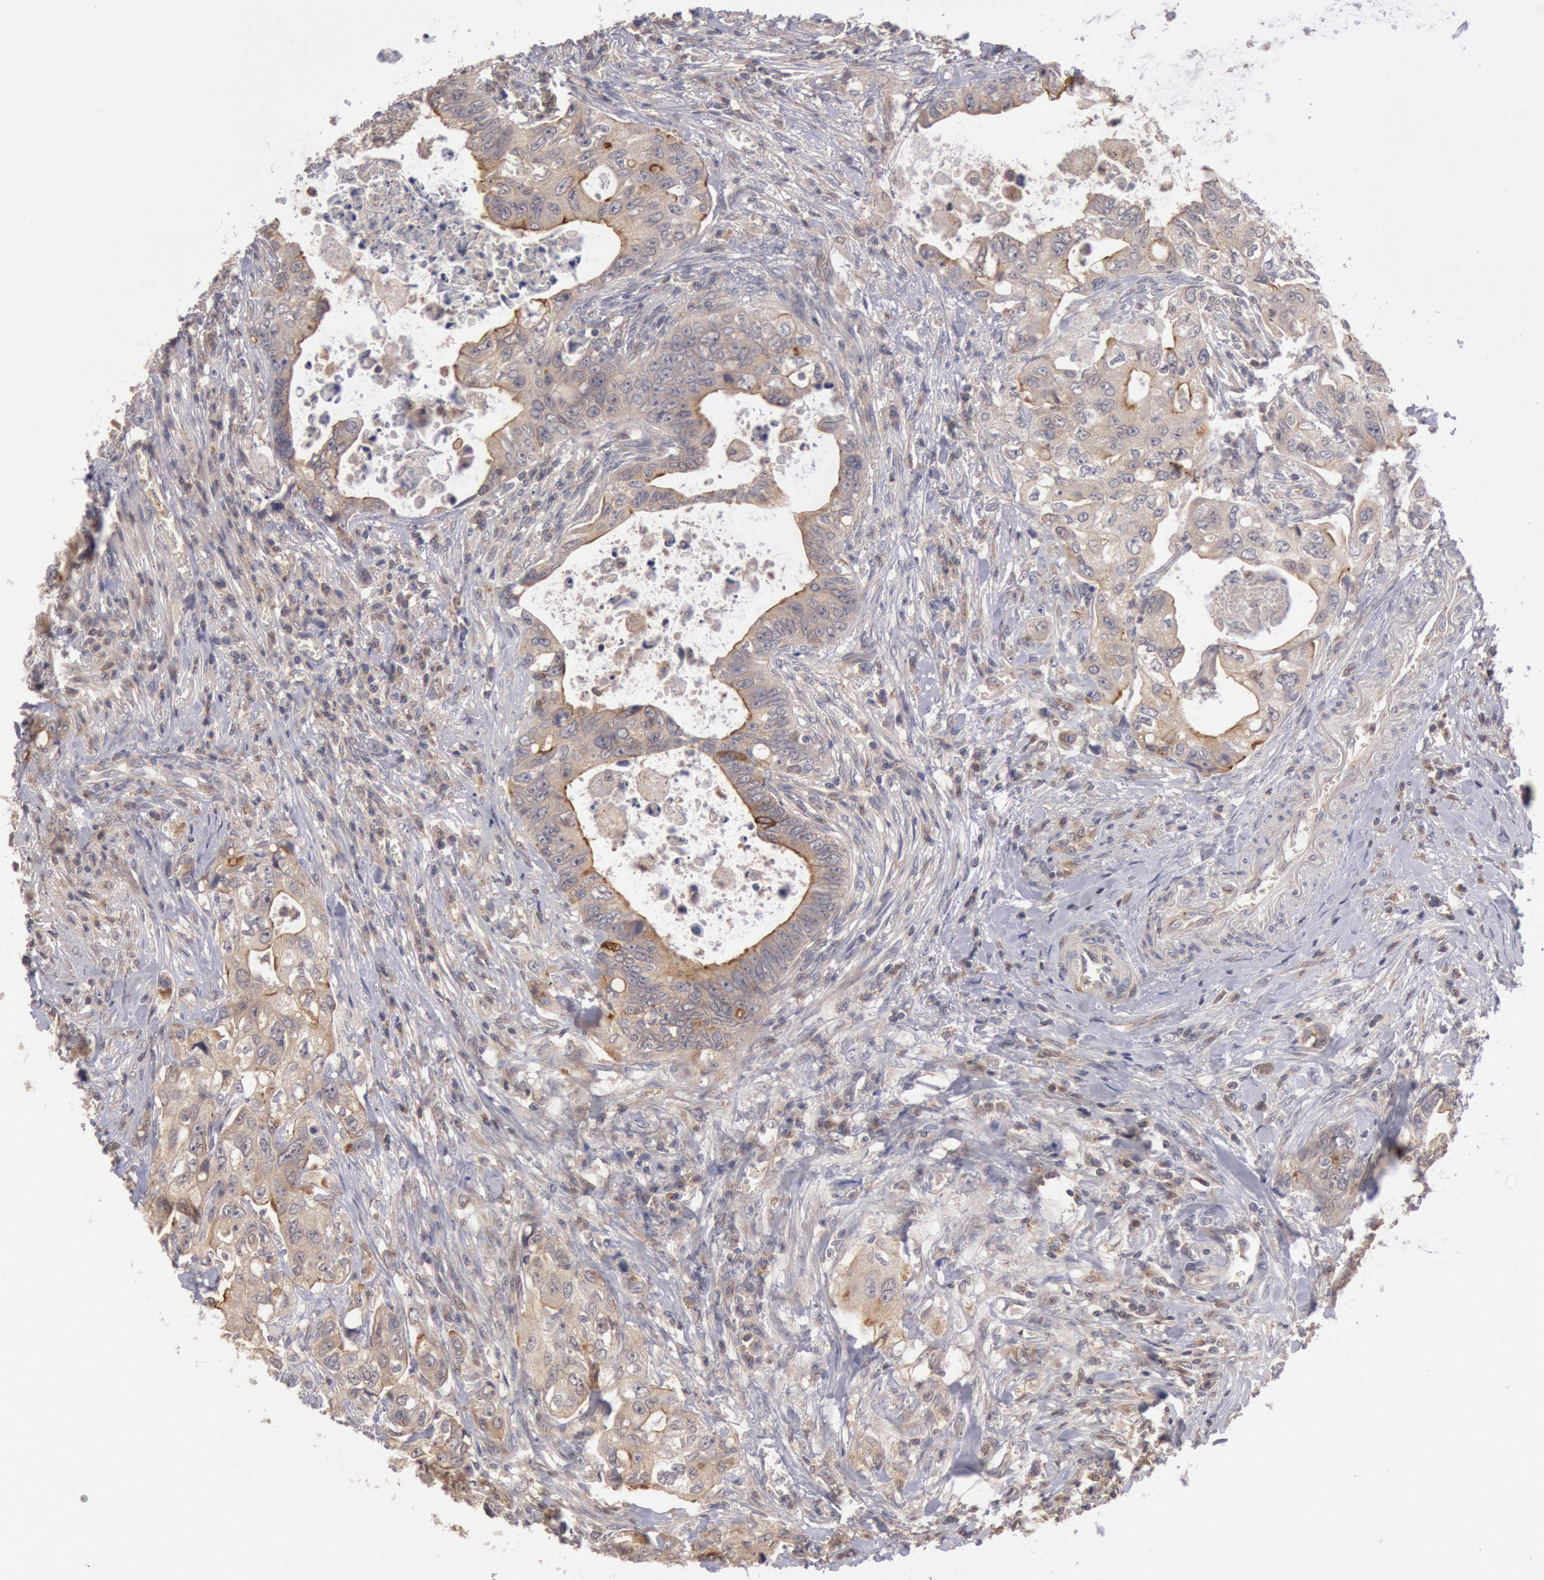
{"staining": {"intensity": "moderate", "quantity": ">75%", "location": "cytoplasmic/membranous"}, "tissue": "colorectal cancer", "cell_type": "Tumor cells", "image_type": "cancer", "snomed": [{"axis": "morphology", "description": "Adenocarcinoma, NOS"}, {"axis": "topography", "description": "Rectum"}], "caption": "This is an image of IHC staining of adenocarcinoma (colorectal), which shows moderate positivity in the cytoplasmic/membranous of tumor cells.", "gene": "PLA2G6", "patient": {"sex": "female", "age": 57}}